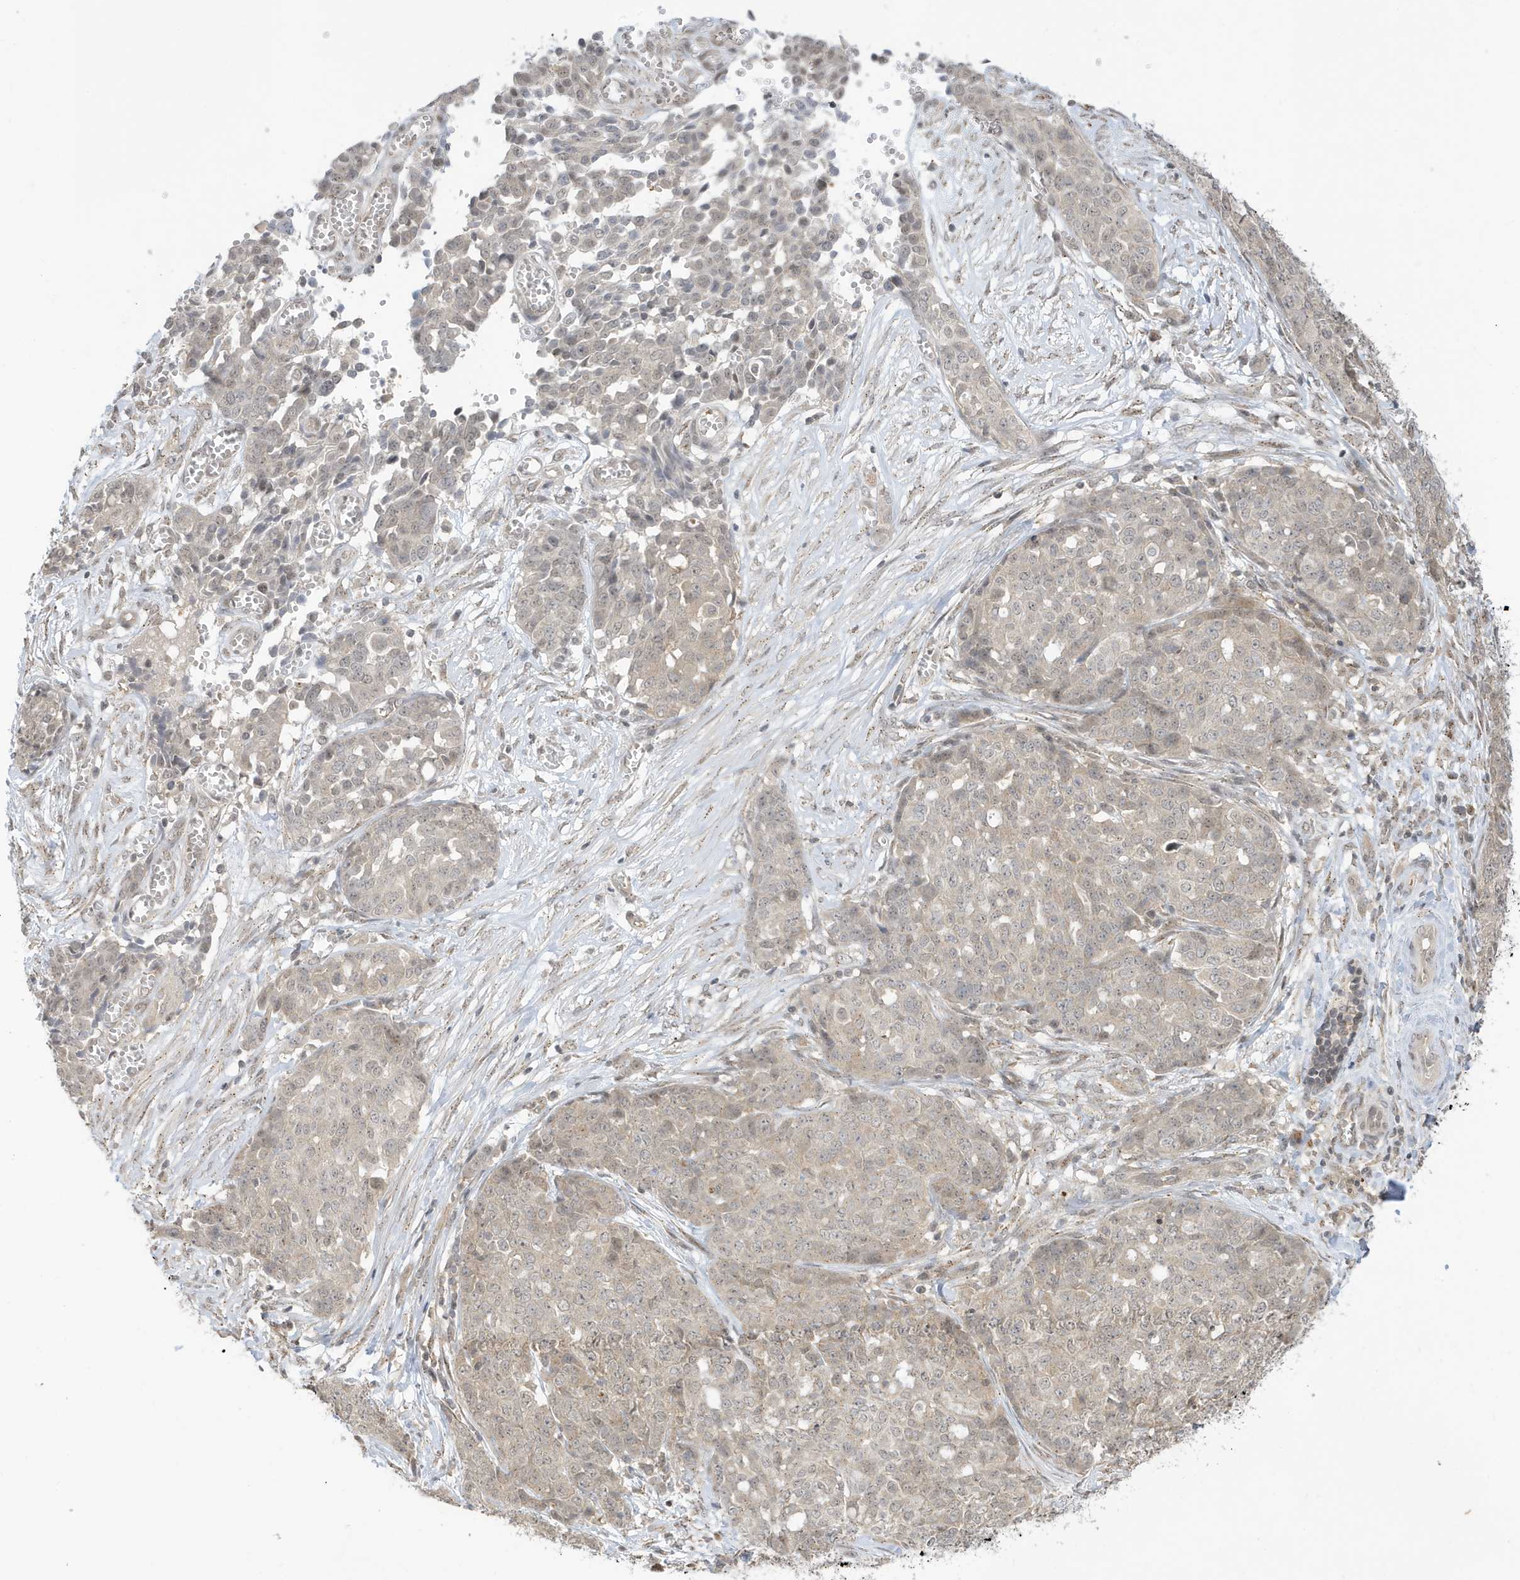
{"staining": {"intensity": "weak", "quantity": "25%-75%", "location": "cytoplasmic/membranous,nuclear"}, "tissue": "ovarian cancer", "cell_type": "Tumor cells", "image_type": "cancer", "snomed": [{"axis": "morphology", "description": "Cystadenocarcinoma, serous, NOS"}, {"axis": "topography", "description": "Soft tissue"}, {"axis": "topography", "description": "Ovary"}], "caption": "Weak cytoplasmic/membranous and nuclear expression for a protein is seen in approximately 25%-75% of tumor cells of serous cystadenocarcinoma (ovarian) using IHC.", "gene": "TAB3", "patient": {"sex": "female", "age": 57}}